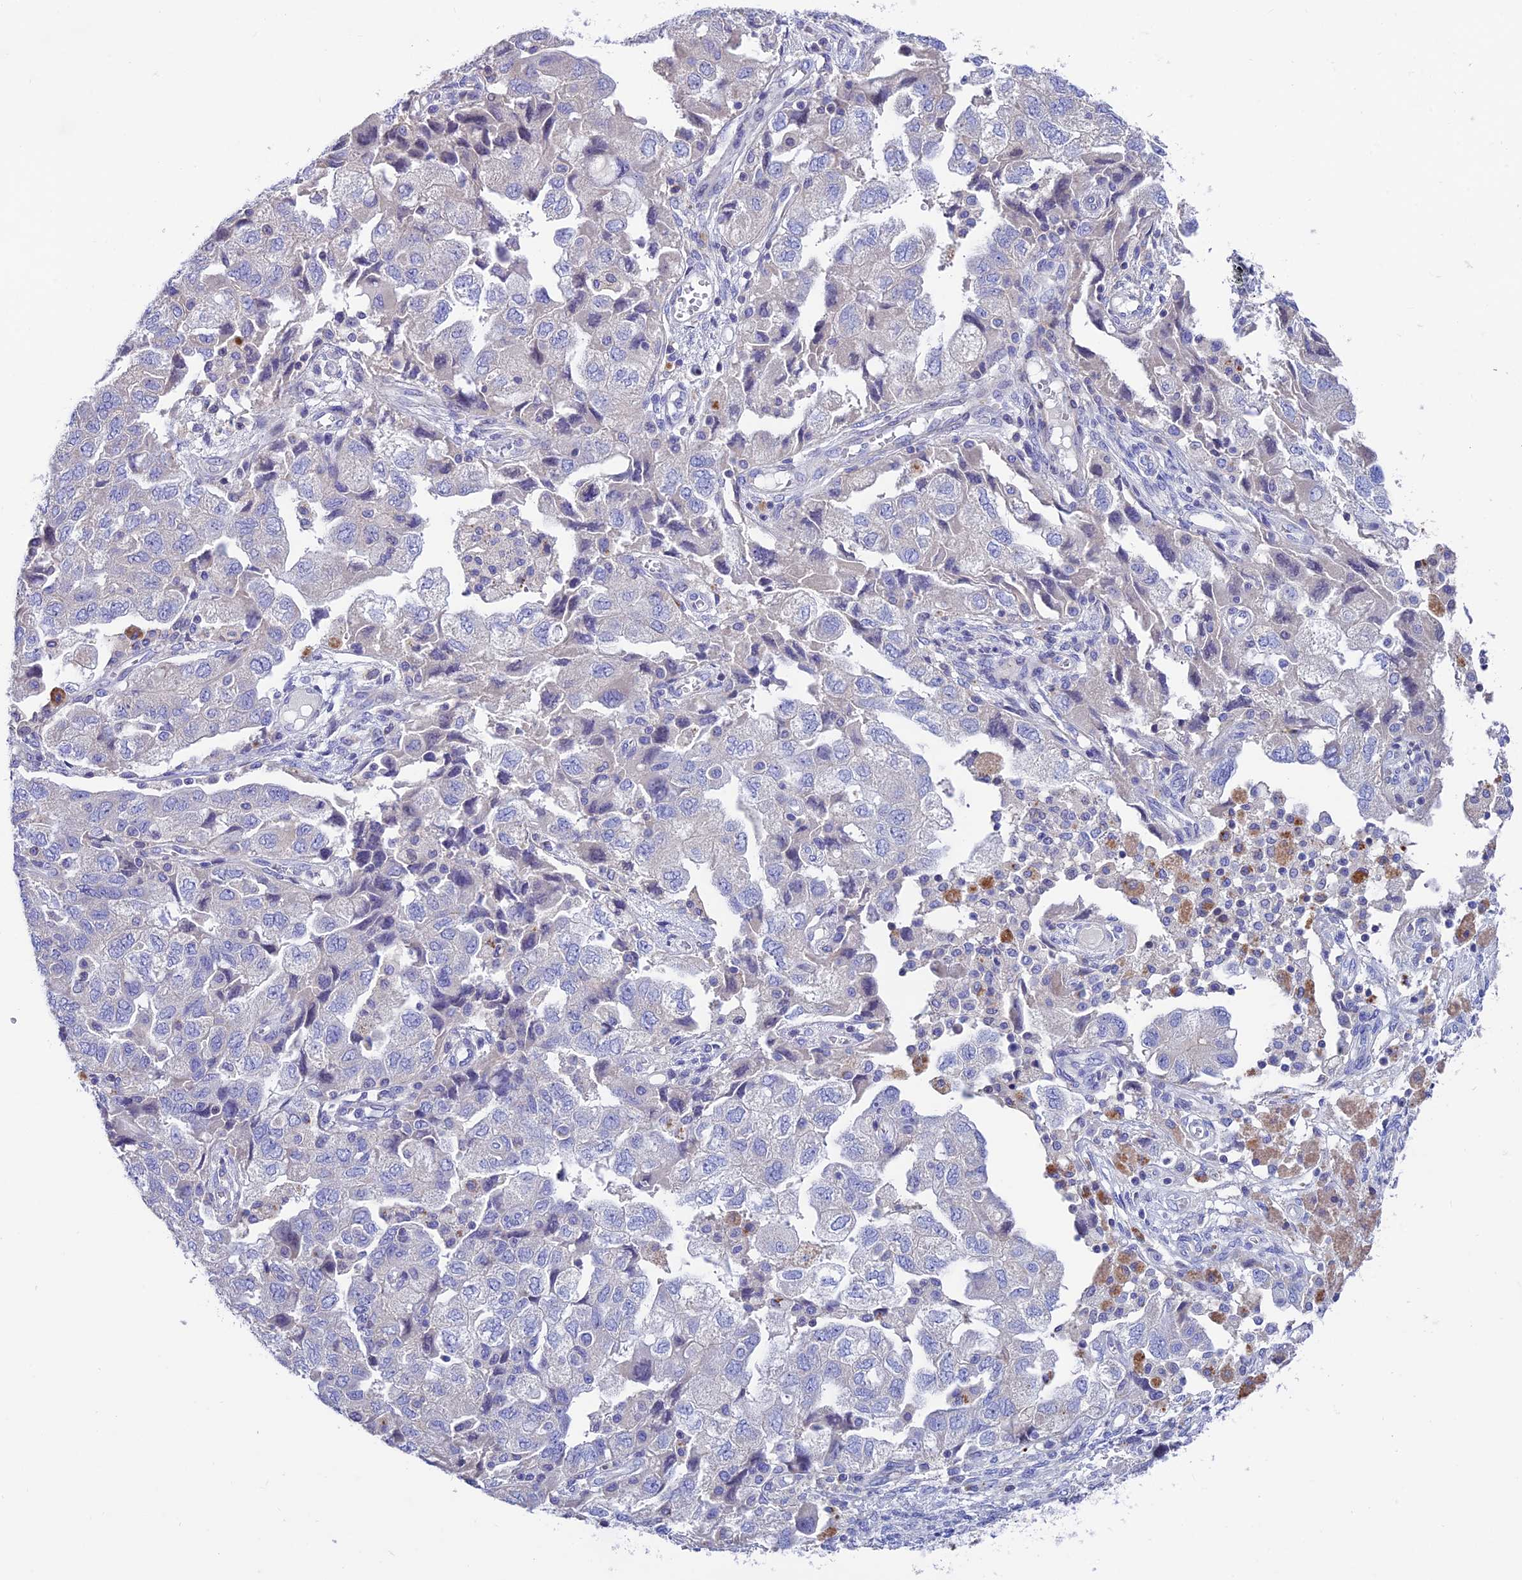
{"staining": {"intensity": "negative", "quantity": "none", "location": "none"}, "tissue": "ovarian cancer", "cell_type": "Tumor cells", "image_type": "cancer", "snomed": [{"axis": "morphology", "description": "Carcinoma, NOS"}, {"axis": "morphology", "description": "Cystadenocarcinoma, serous, NOS"}, {"axis": "topography", "description": "Ovary"}], "caption": "Immunohistochemistry (IHC) of ovarian serous cystadenocarcinoma exhibits no positivity in tumor cells.", "gene": "FAM178B", "patient": {"sex": "female", "age": 69}}